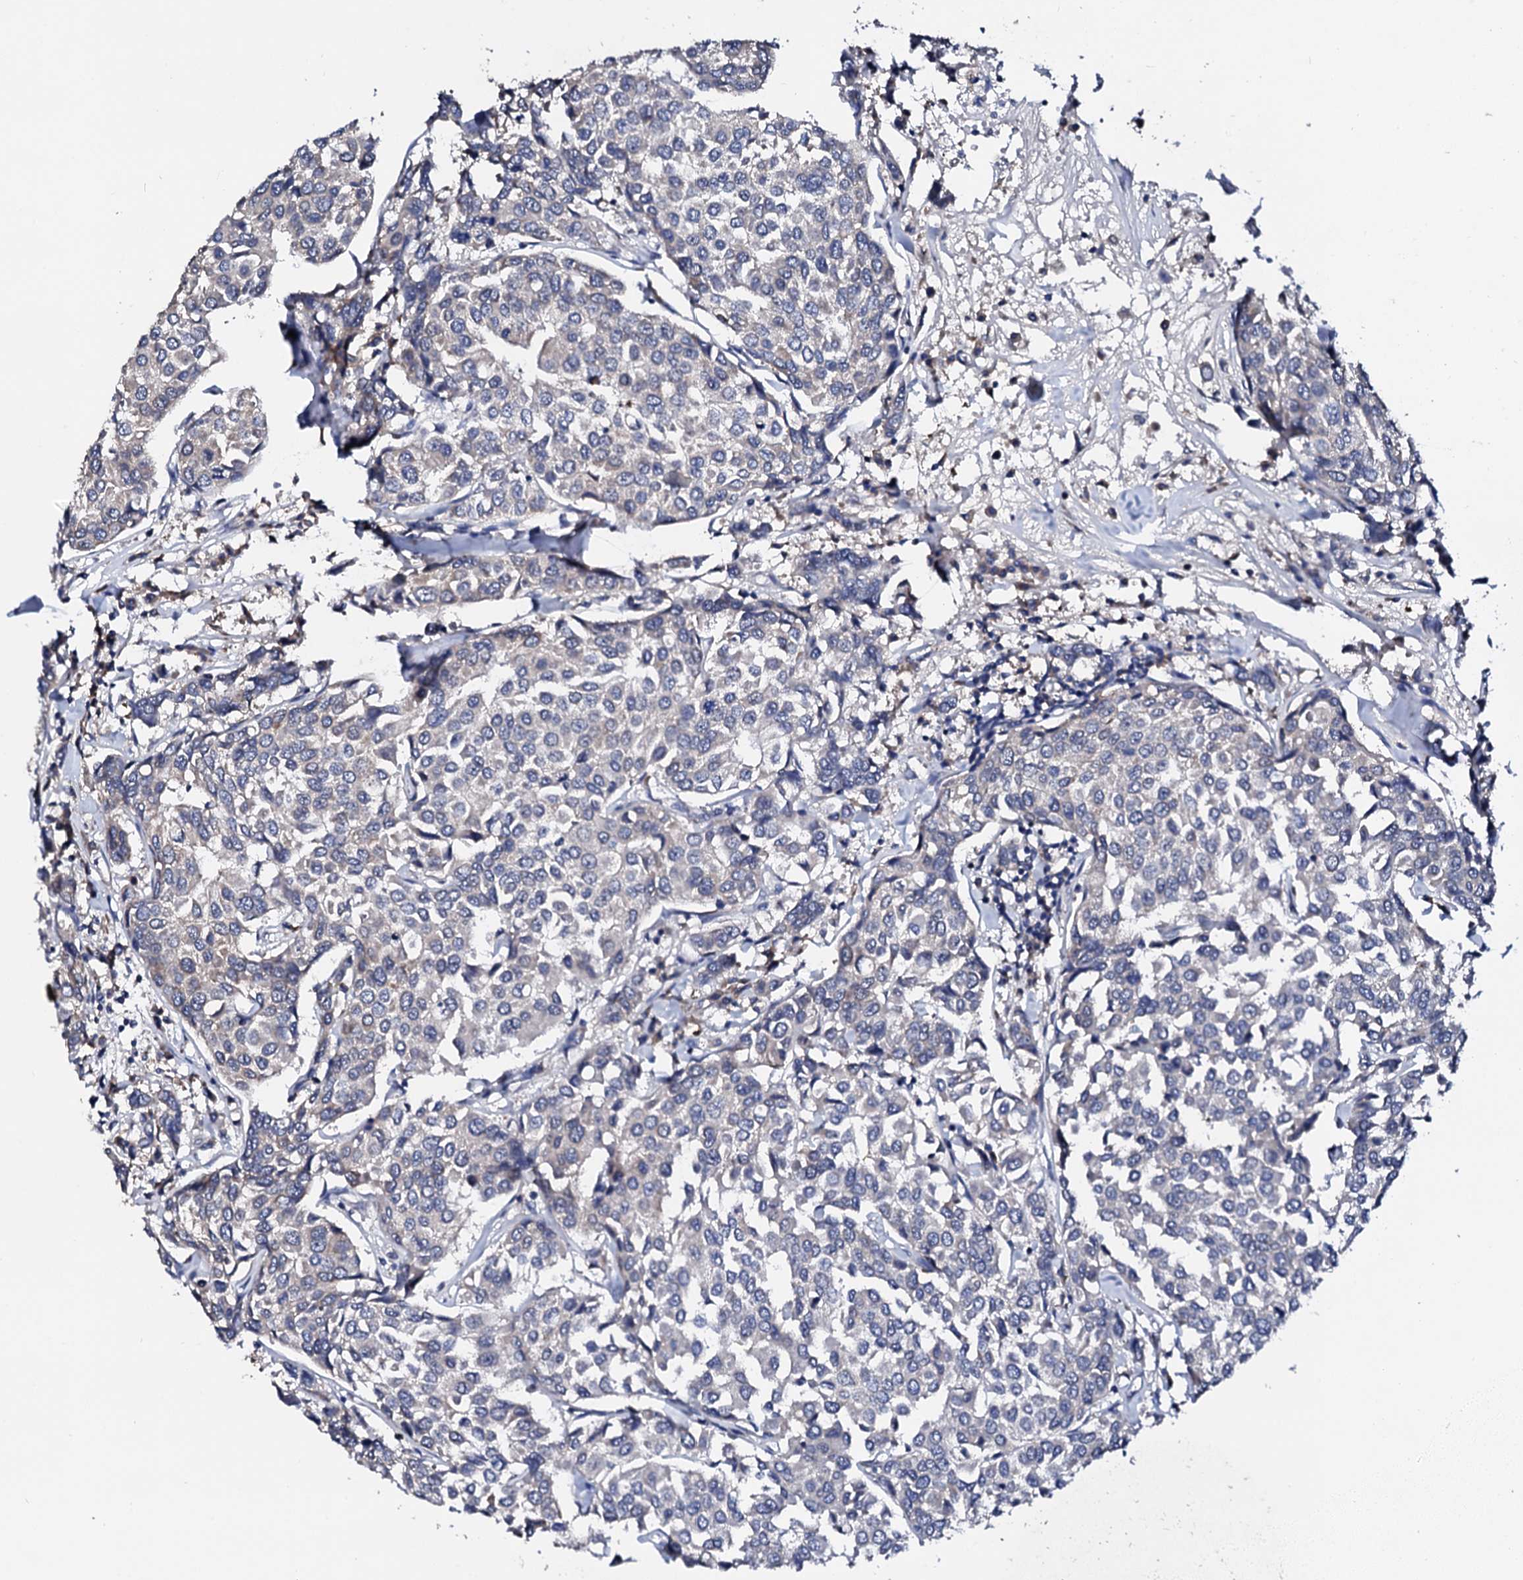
{"staining": {"intensity": "negative", "quantity": "none", "location": "none"}, "tissue": "breast cancer", "cell_type": "Tumor cells", "image_type": "cancer", "snomed": [{"axis": "morphology", "description": "Duct carcinoma"}, {"axis": "topography", "description": "Breast"}], "caption": "Immunohistochemistry micrograph of neoplastic tissue: breast cancer (intraductal carcinoma) stained with DAB (3,3'-diaminobenzidine) displays no significant protein positivity in tumor cells.", "gene": "NUP58", "patient": {"sex": "female", "age": 55}}